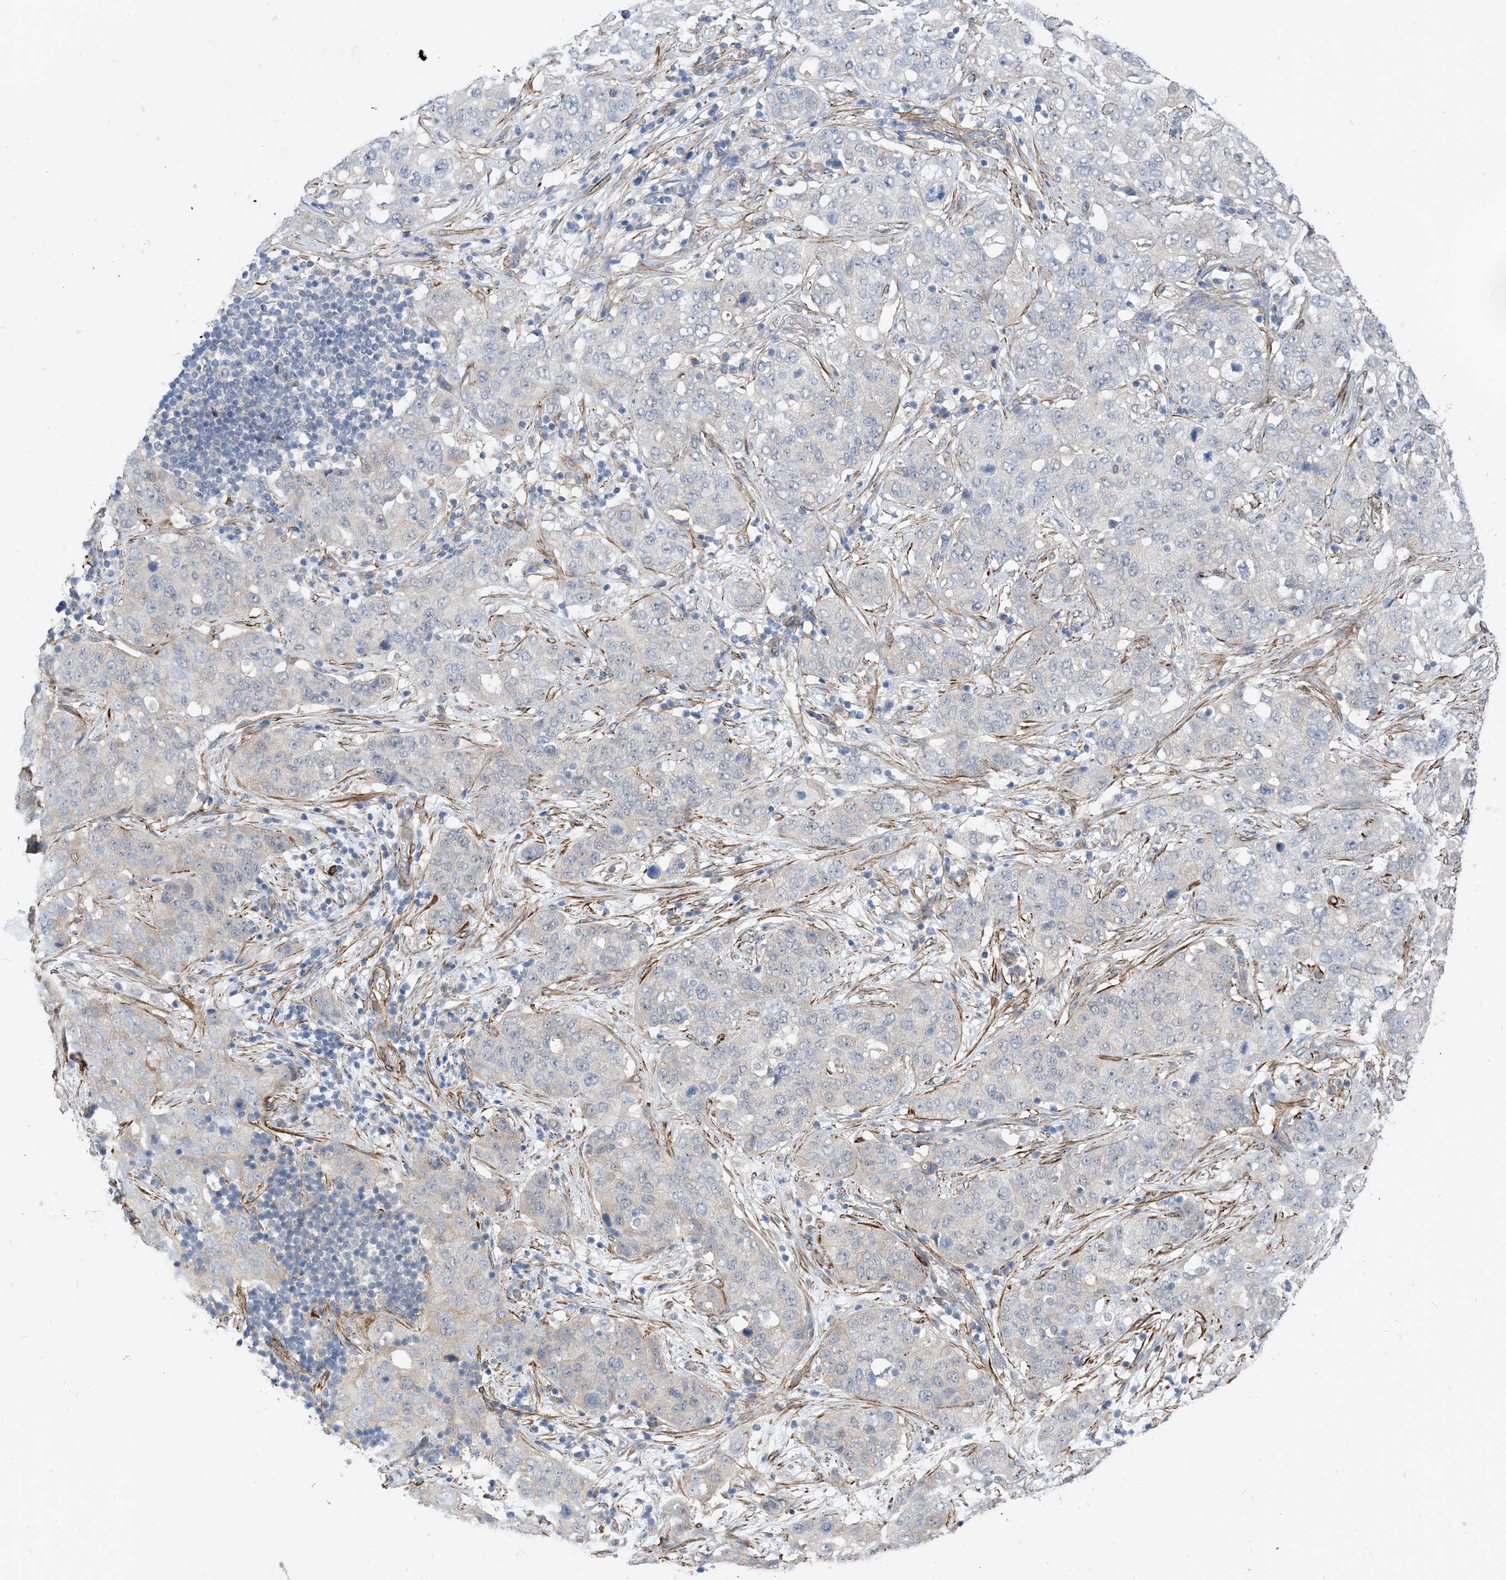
{"staining": {"intensity": "negative", "quantity": "none", "location": "none"}, "tissue": "stomach cancer", "cell_type": "Tumor cells", "image_type": "cancer", "snomed": [{"axis": "morphology", "description": "Normal tissue, NOS"}, {"axis": "morphology", "description": "Adenocarcinoma, NOS"}, {"axis": "topography", "description": "Lymph node"}, {"axis": "topography", "description": "Stomach"}], "caption": "Immunohistochemical staining of adenocarcinoma (stomach) reveals no significant expression in tumor cells. (Stains: DAB immunohistochemistry with hematoxylin counter stain, Microscopy: brightfield microscopy at high magnification).", "gene": "PLEKHA3", "patient": {"sex": "male", "age": 48}}